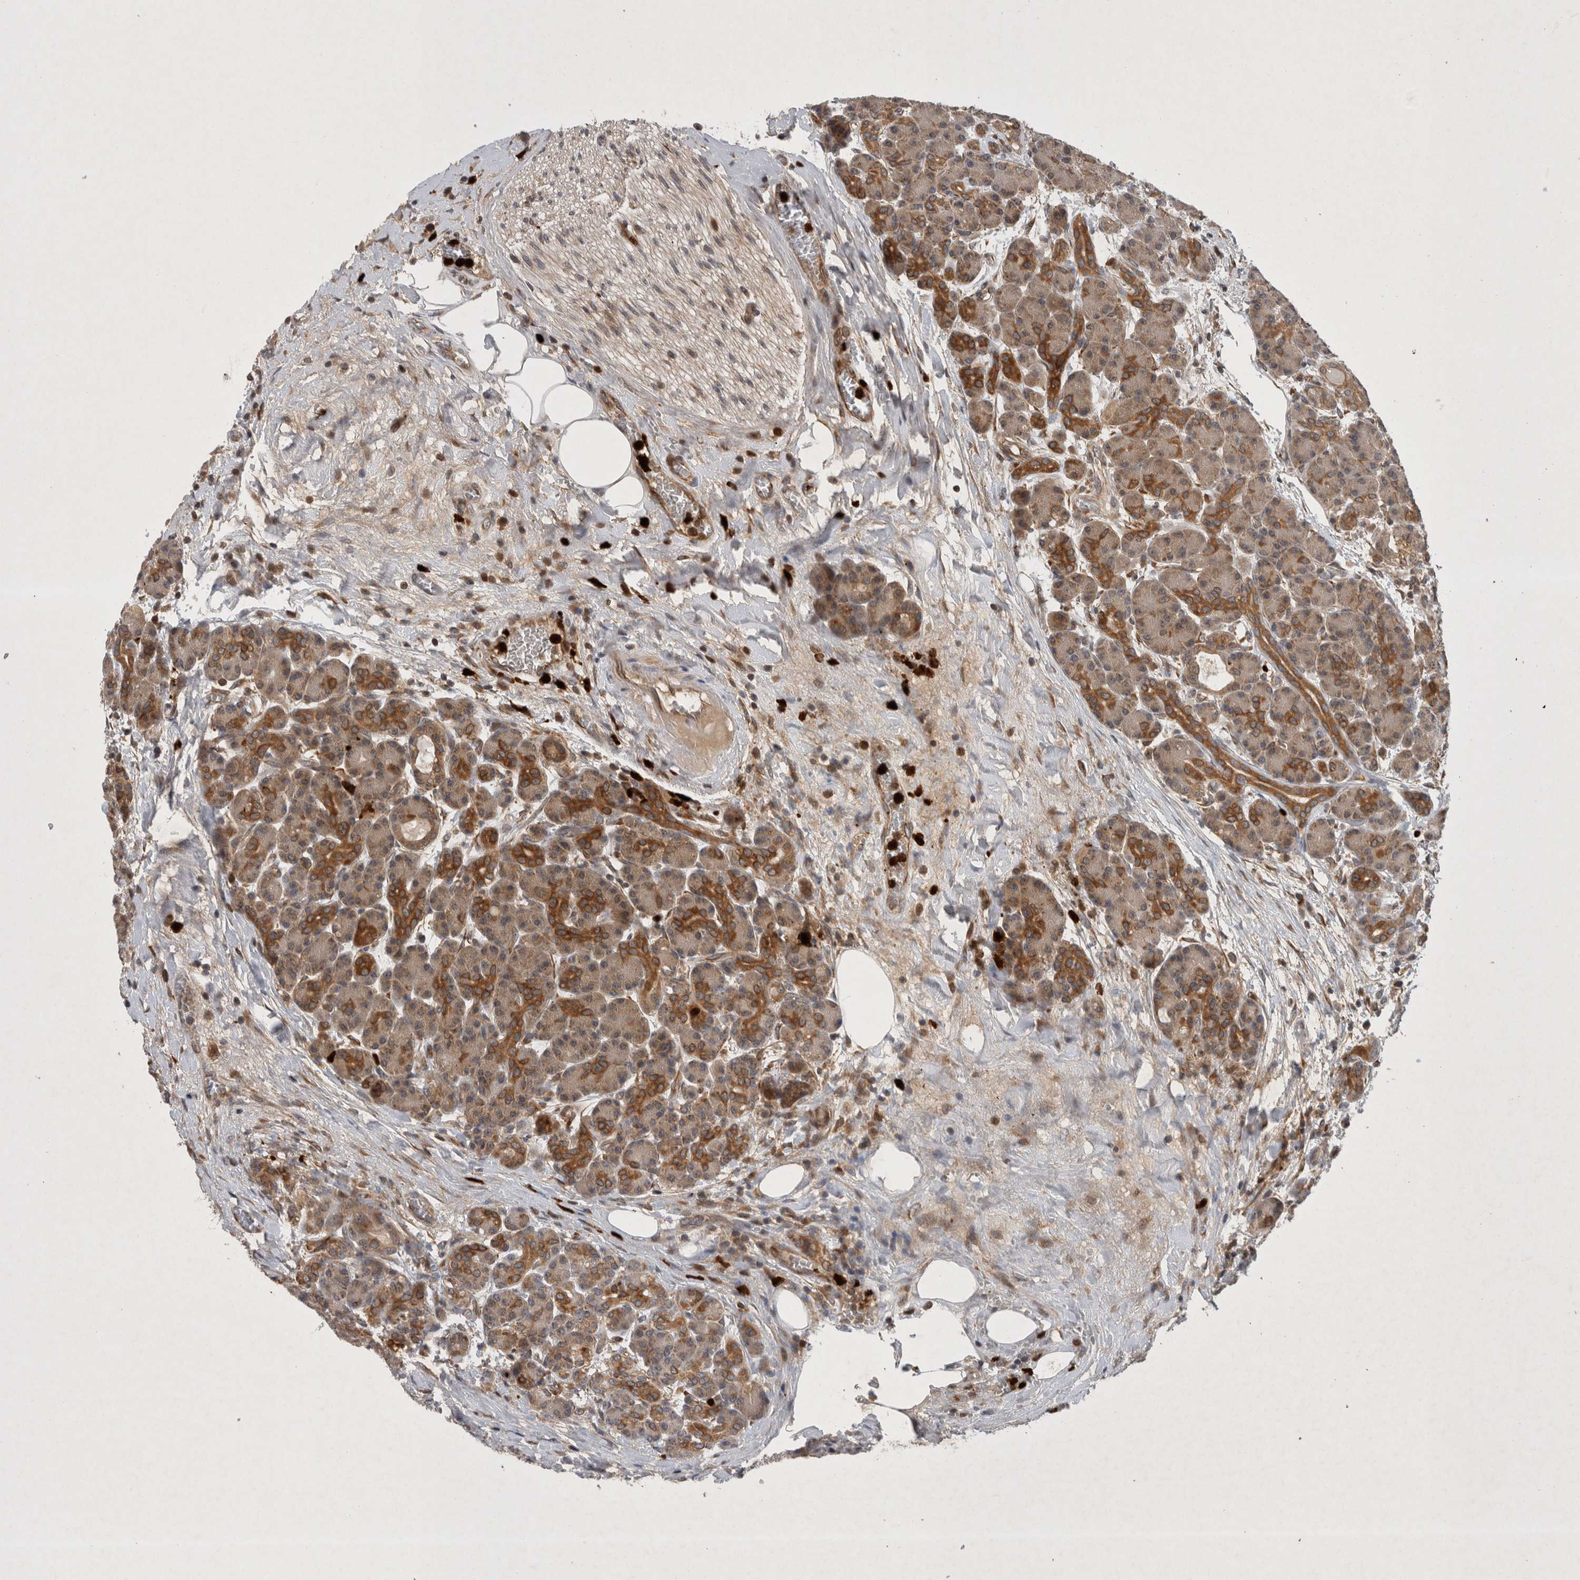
{"staining": {"intensity": "moderate", "quantity": ">75%", "location": "cytoplasmic/membranous"}, "tissue": "pancreas", "cell_type": "Exocrine glandular cells", "image_type": "normal", "snomed": [{"axis": "morphology", "description": "Normal tissue, NOS"}, {"axis": "topography", "description": "Pancreas"}], "caption": "Immunohistochemical staining of normal pancreas exhibits moderate cytoplasmic/membranous protein expression in approximately >75% of exocrine glandular cells. (DAB IHC, brown staining for protein, blue staining for nuclei).", "gene": "PDCD2", "patient": {"sex": "male", "age": 63}}